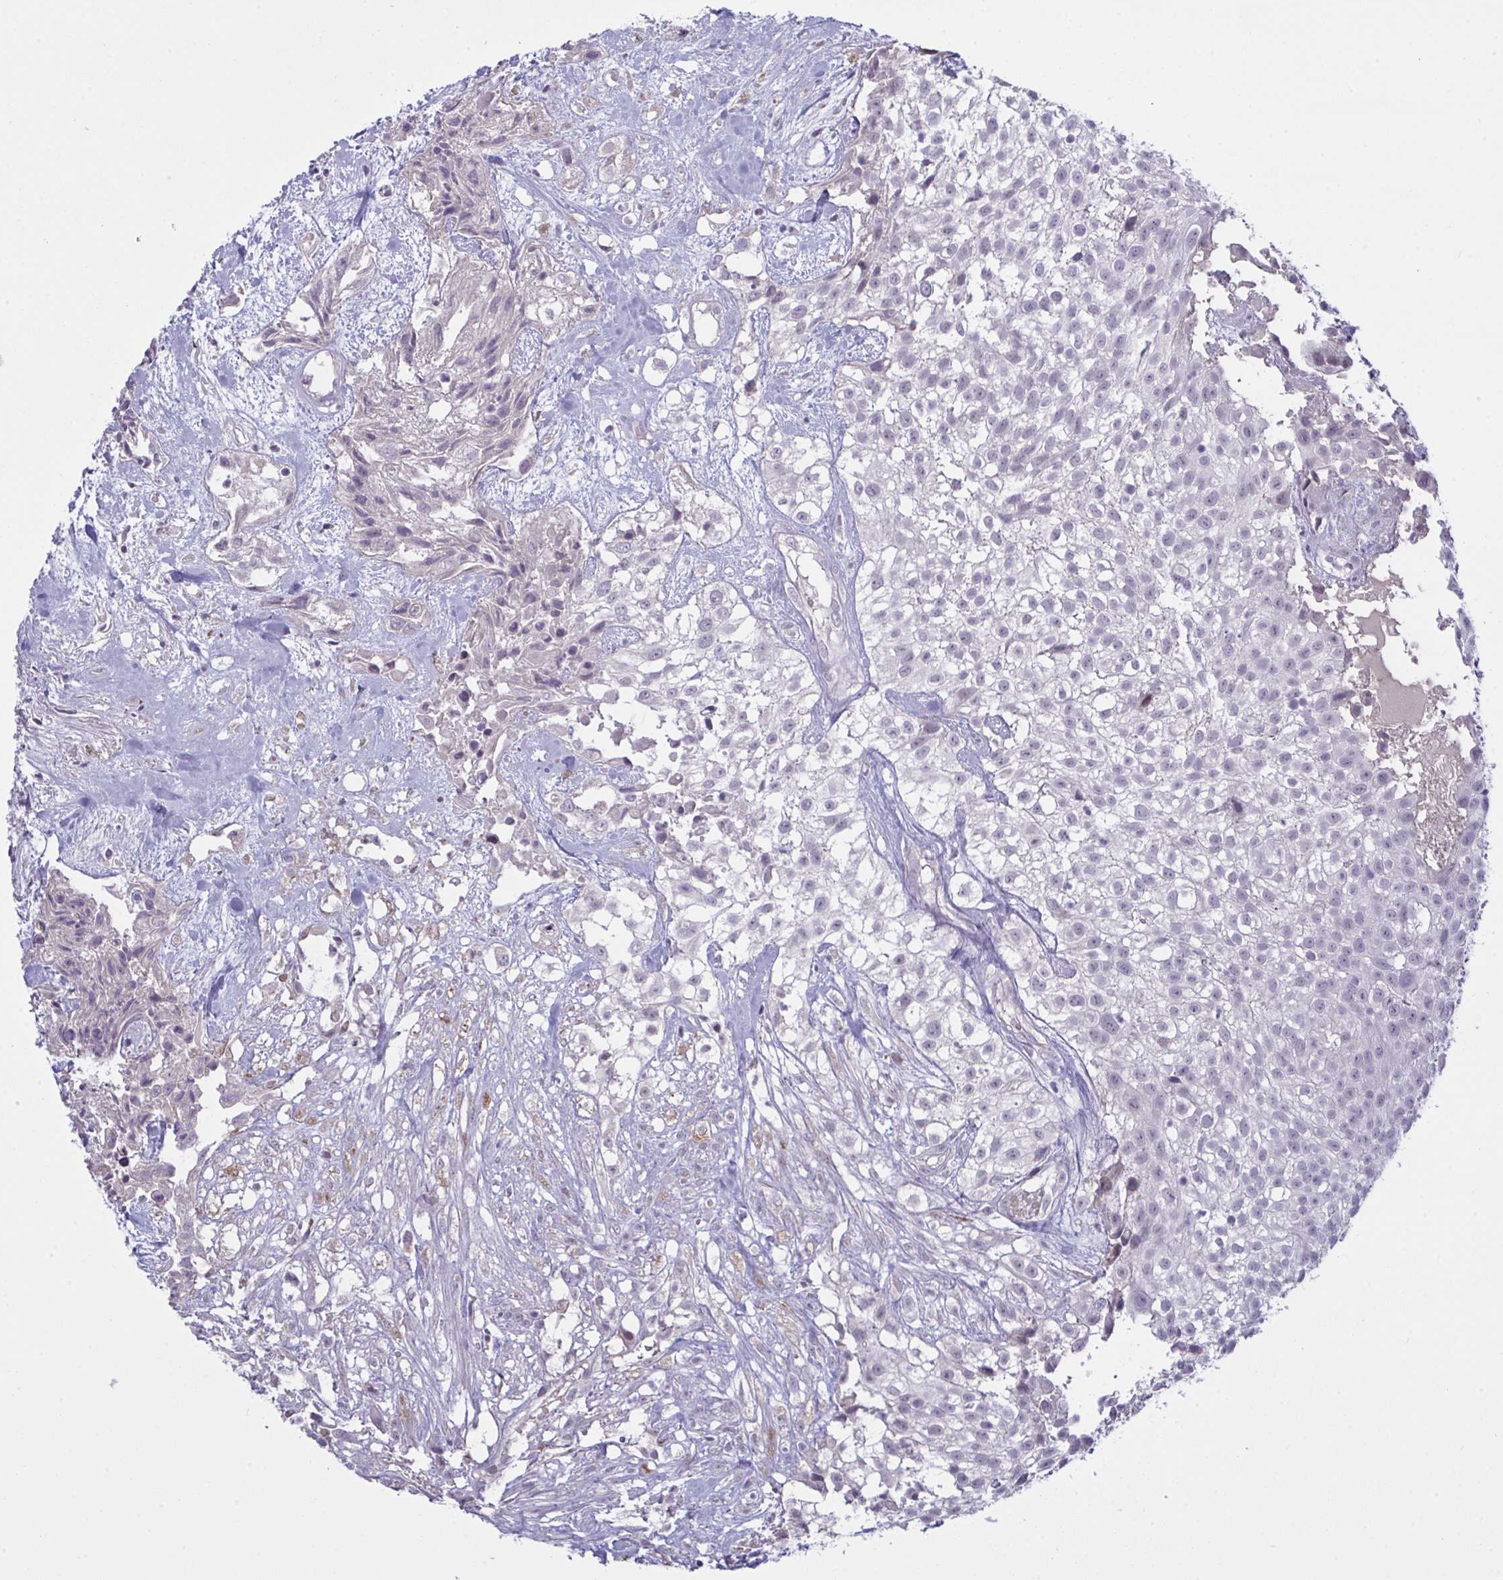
{"staining": {"intensity": "negative", "quantity": "none", "location": "none"}, "tissue": "urothelial cancer", "cell_type": "Tumor cells", "image_type": "cancer", "snomed": [{"axis": "morphology", "description": "Urothelial carcinoma, High grade"}, {"axis": "topography", "description": "Urinary bladder"}], "caption": "Immunohistochemical staining of human urothelial carcinoma (high-grade) displays no significant expression in tumor cells.", "gene": "ZNF784", "patient": {"sex": "male", "age": 56}}